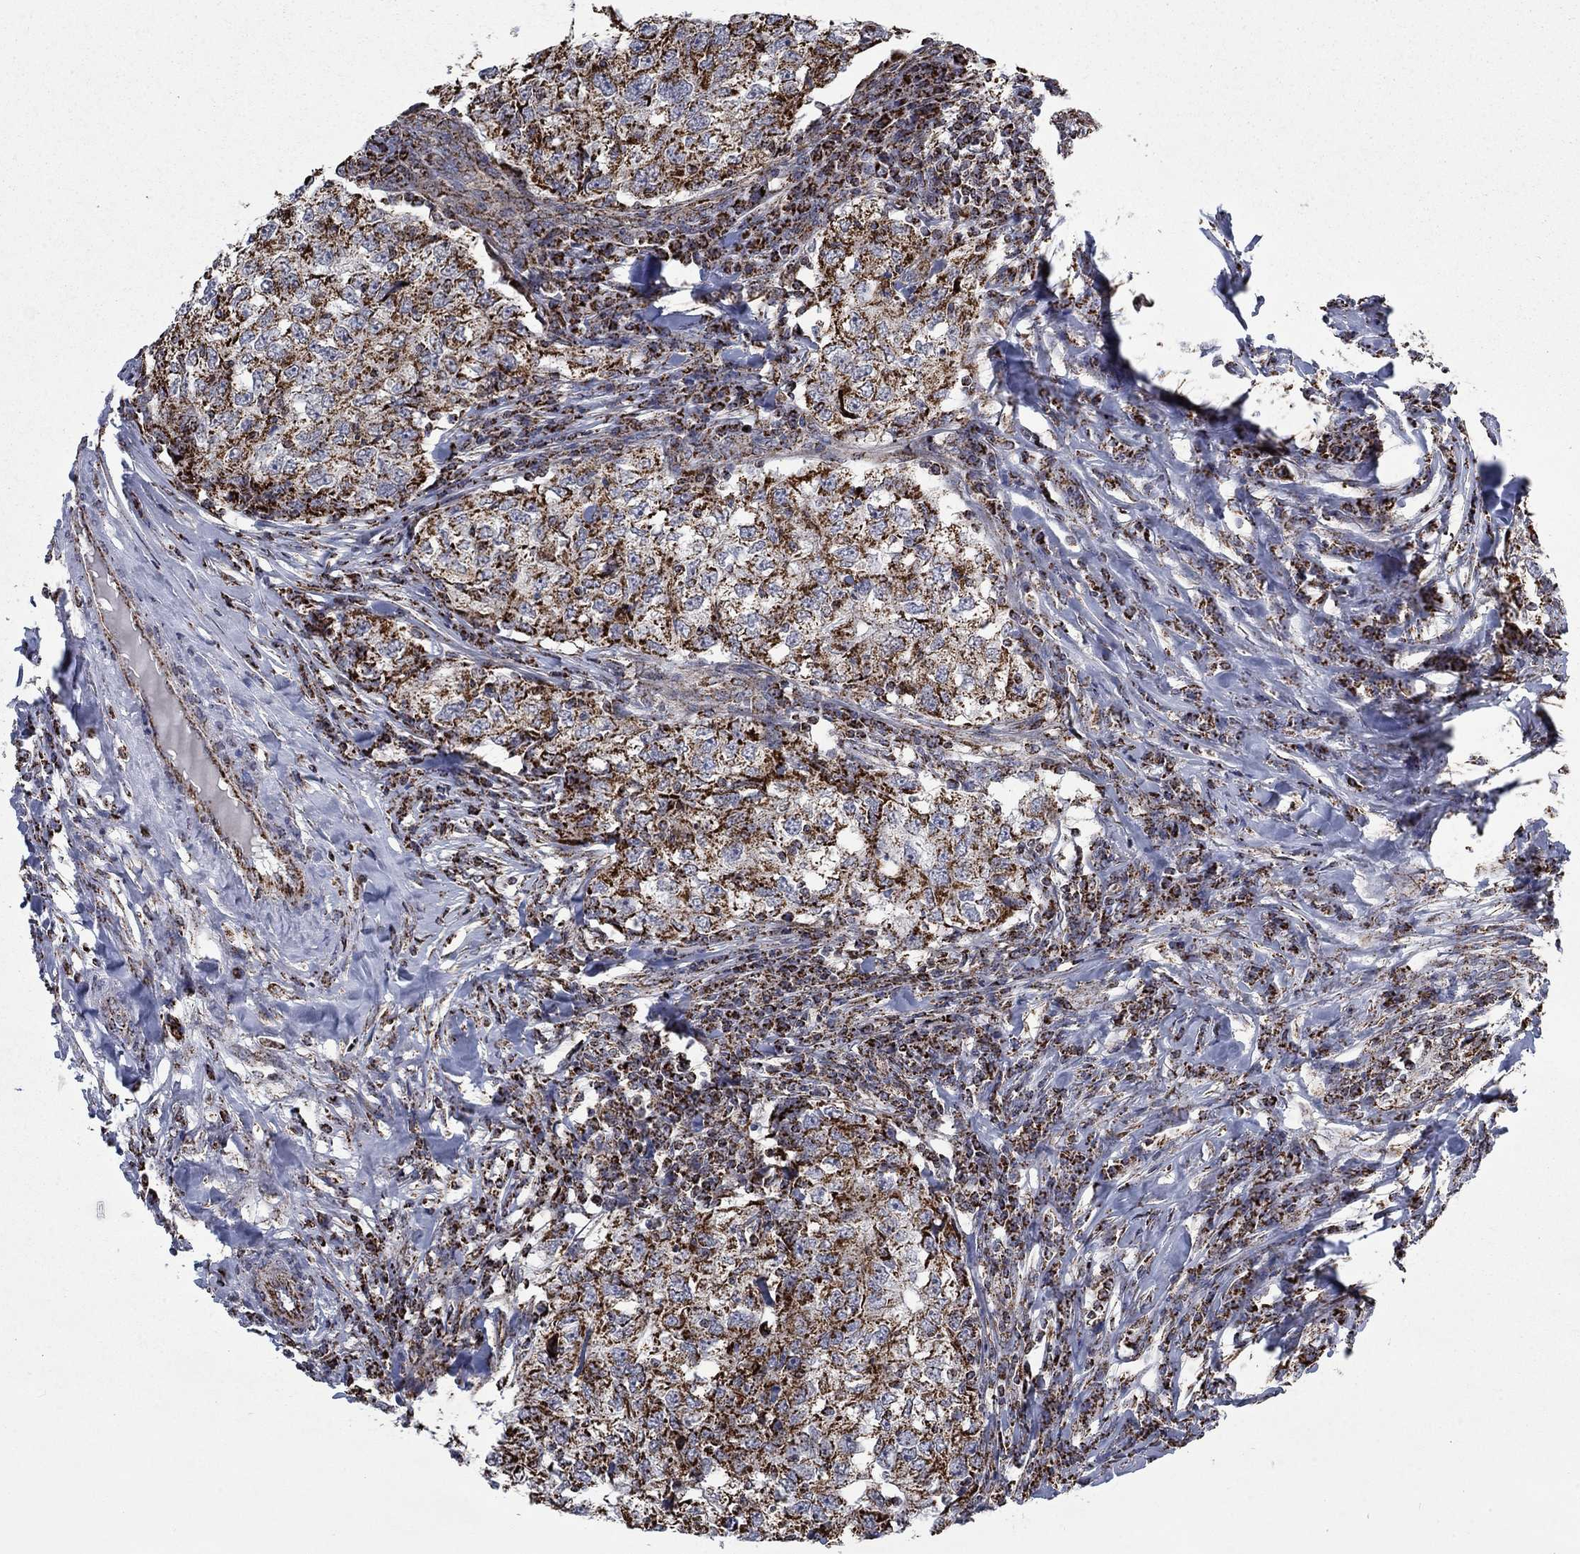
{"staining": {"intensity": "strong", "quantity": ">75%", "location": "cytoplasmic/membranous"}, "tissue": "breast cancer", "cell_type": "Tumor cells", "image_type": "cancer", "snomed": [{"axis": "morphology", "description": "Duct carcinoma"}, {"axis": "topography", "description": "Breast"}], "caption": "About >75% of tumor cells in human infiltrating ductal carcinoma (breast) display strong cytoplasmic/membranous protein expression as visualized by brown immunohistochemical staining.", "gene": "MOAP1", "patient": {"sex": "female", "age": 30}}